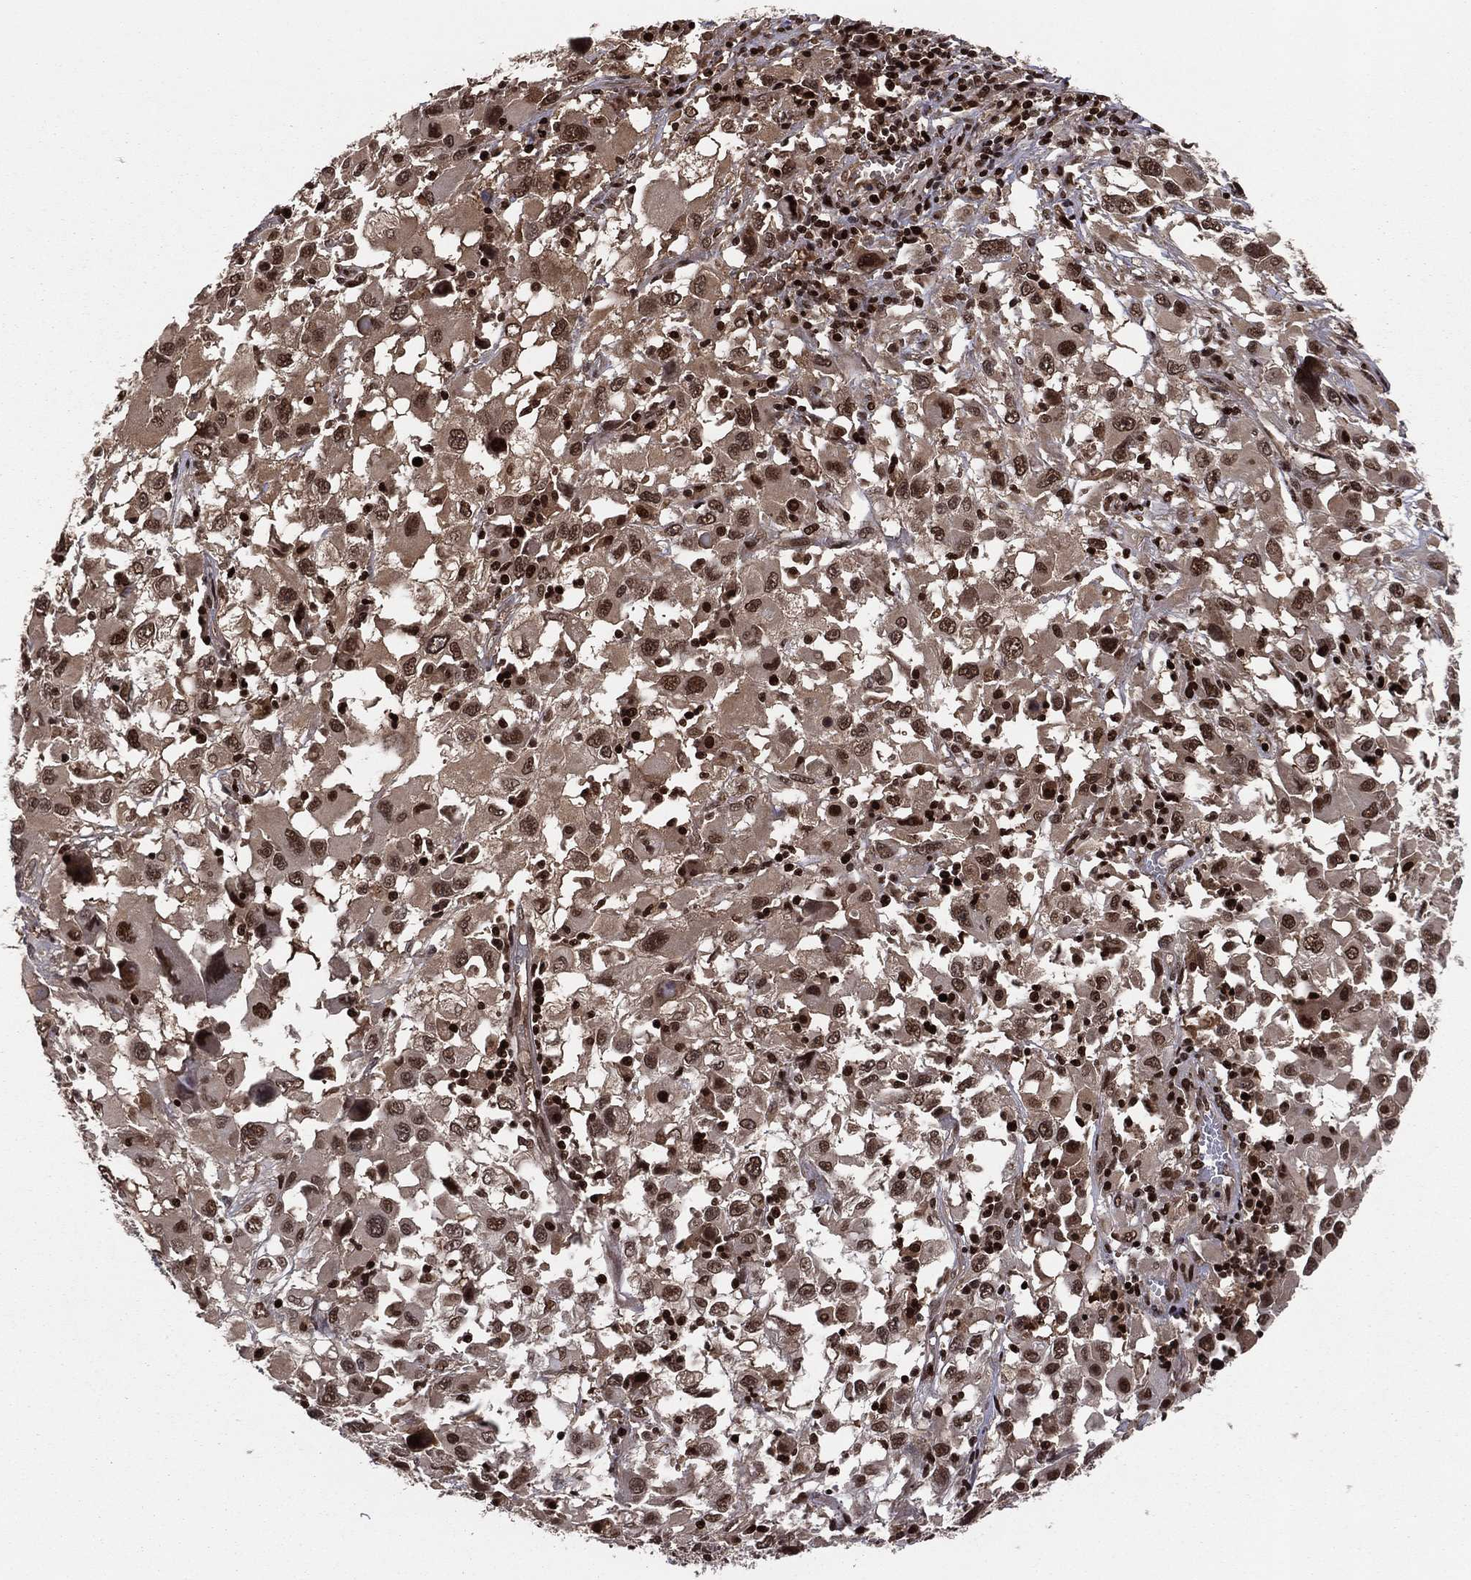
{"staining": {"intensity": "strong", "quantity": ">75%", "location": "cytoplasmic/membranous,nuclear"}, "tissue": "melanoma", "cell_type": "Tumor cells", "image_type": "cancer", "snomed": [{"axis": "morphology", "description": "Malignant melanoma, Metastatic site"}, {"axis": "topography", "description": "Soft tissue"}], "caption": "Immunohistochemical staining of malignant melanoma (metastatic site) shows high levels of strong cytoplasmic/membranous and nuclear positivity in approximately >75% of tumor cells.", "gene": "PSMA1", "patient": {"sex": "male", "age": 50}}